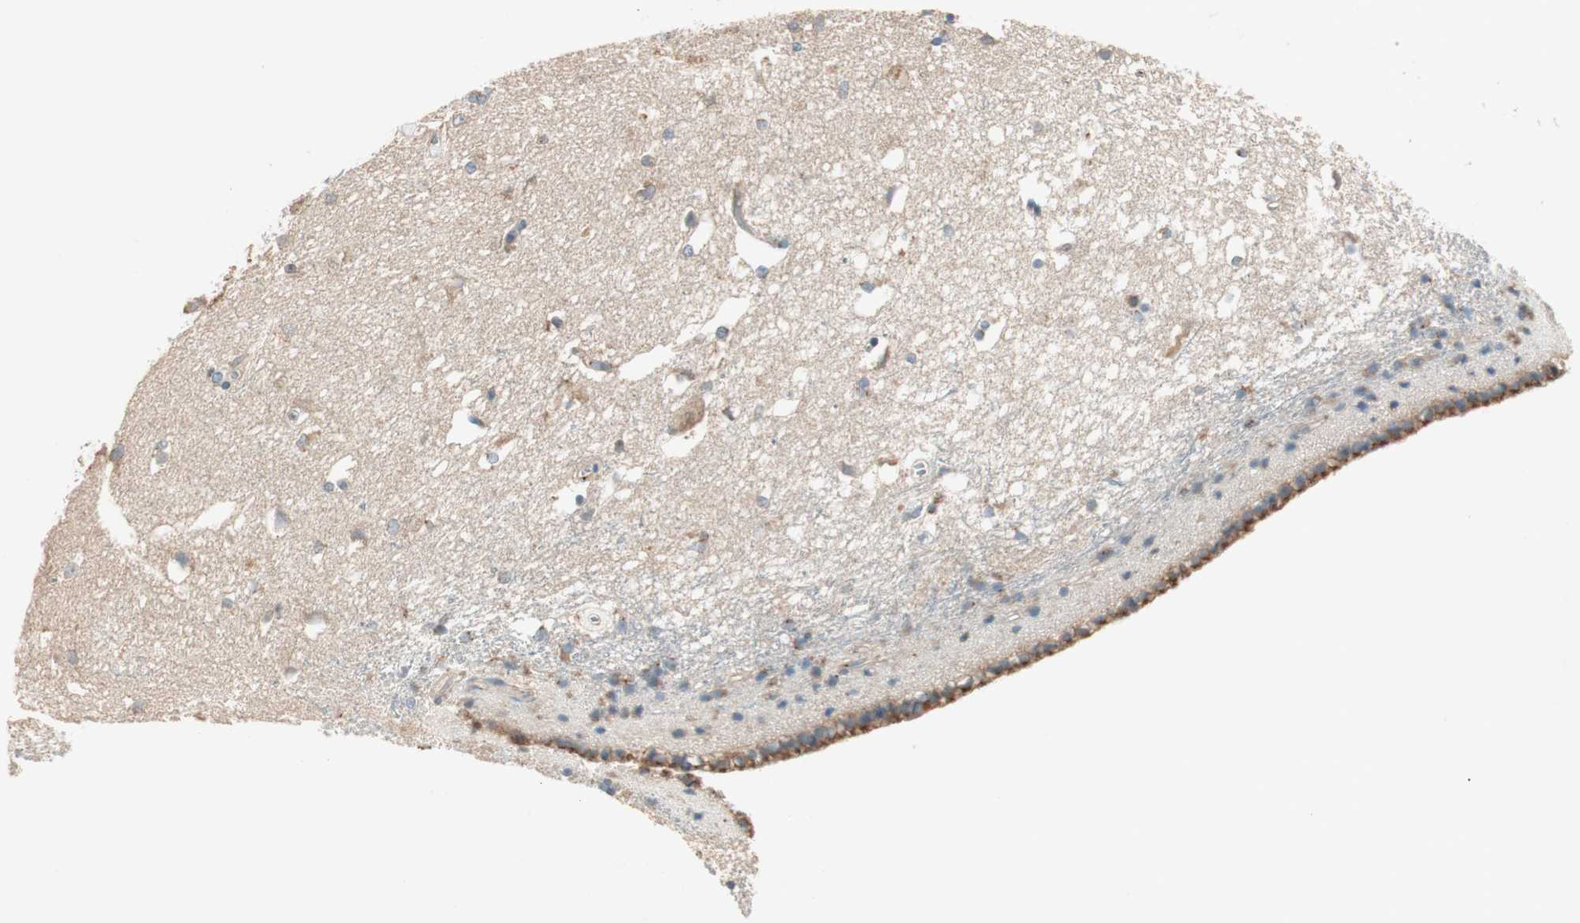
{"staining": {"intensity": "moderate", "quantity": "25%-75%", "location": "cytoplasmic/membranous"}, "tissue": "caudate", "cell_type": "Glial cells", "image_type": "normal", "snomed": [{"axis": "morphology", "description": "Normal tissue, NOS"}, {"axis": "topography", "description": "Lateral ventricle wall"}], "caption": "Moderate cytoplasmic/membranous protein staining is present in about 25%-75% of glial cells in caudate.", "gene": "SEC16A", "patient": {"sex": "female", "age": 19}}